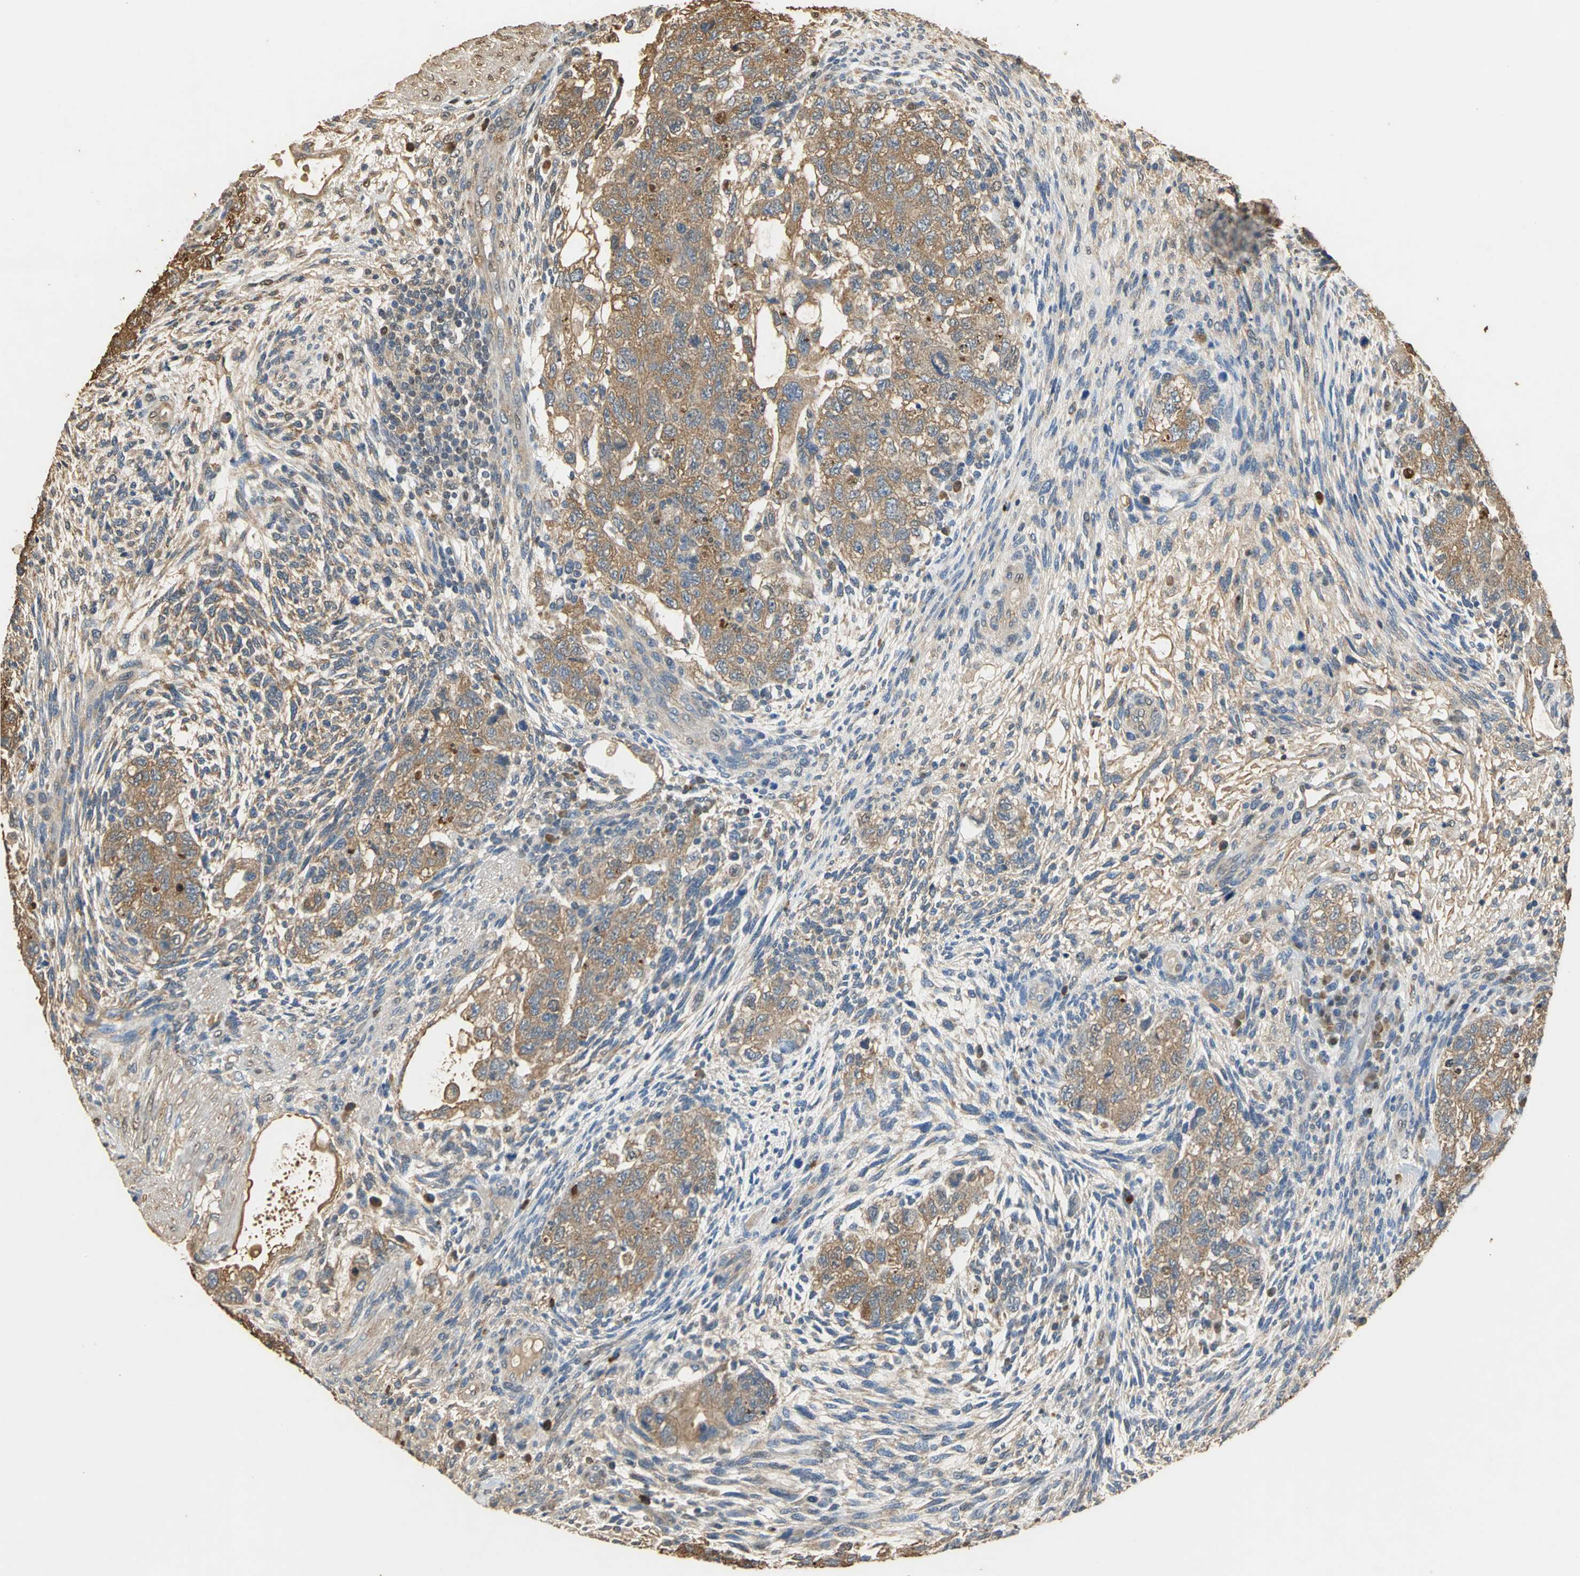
{"staining": {"intensity": "strong", "quantity": ">75%", "location": "cytoplasmic/membranous"}, "tissue": "testis cancer", "cell_type": "Tumor cells", "image_type": "cancer", "snomed": [{"axis": "morphology", "description": "Normal tissue, NOS"}, {"axis": "morphology", "description": "Carcinoma, Embryonal, NOS"}, {"axis": "topography", "description": "Testis"}], "caption": "Tumor cells display high levels of strong cytoplasmic/membranous expression in about >75% of cells in human testis embryonal carcinoma.", "gene": "GAPDH", "patient": {"sex": "male", "age": 36}}